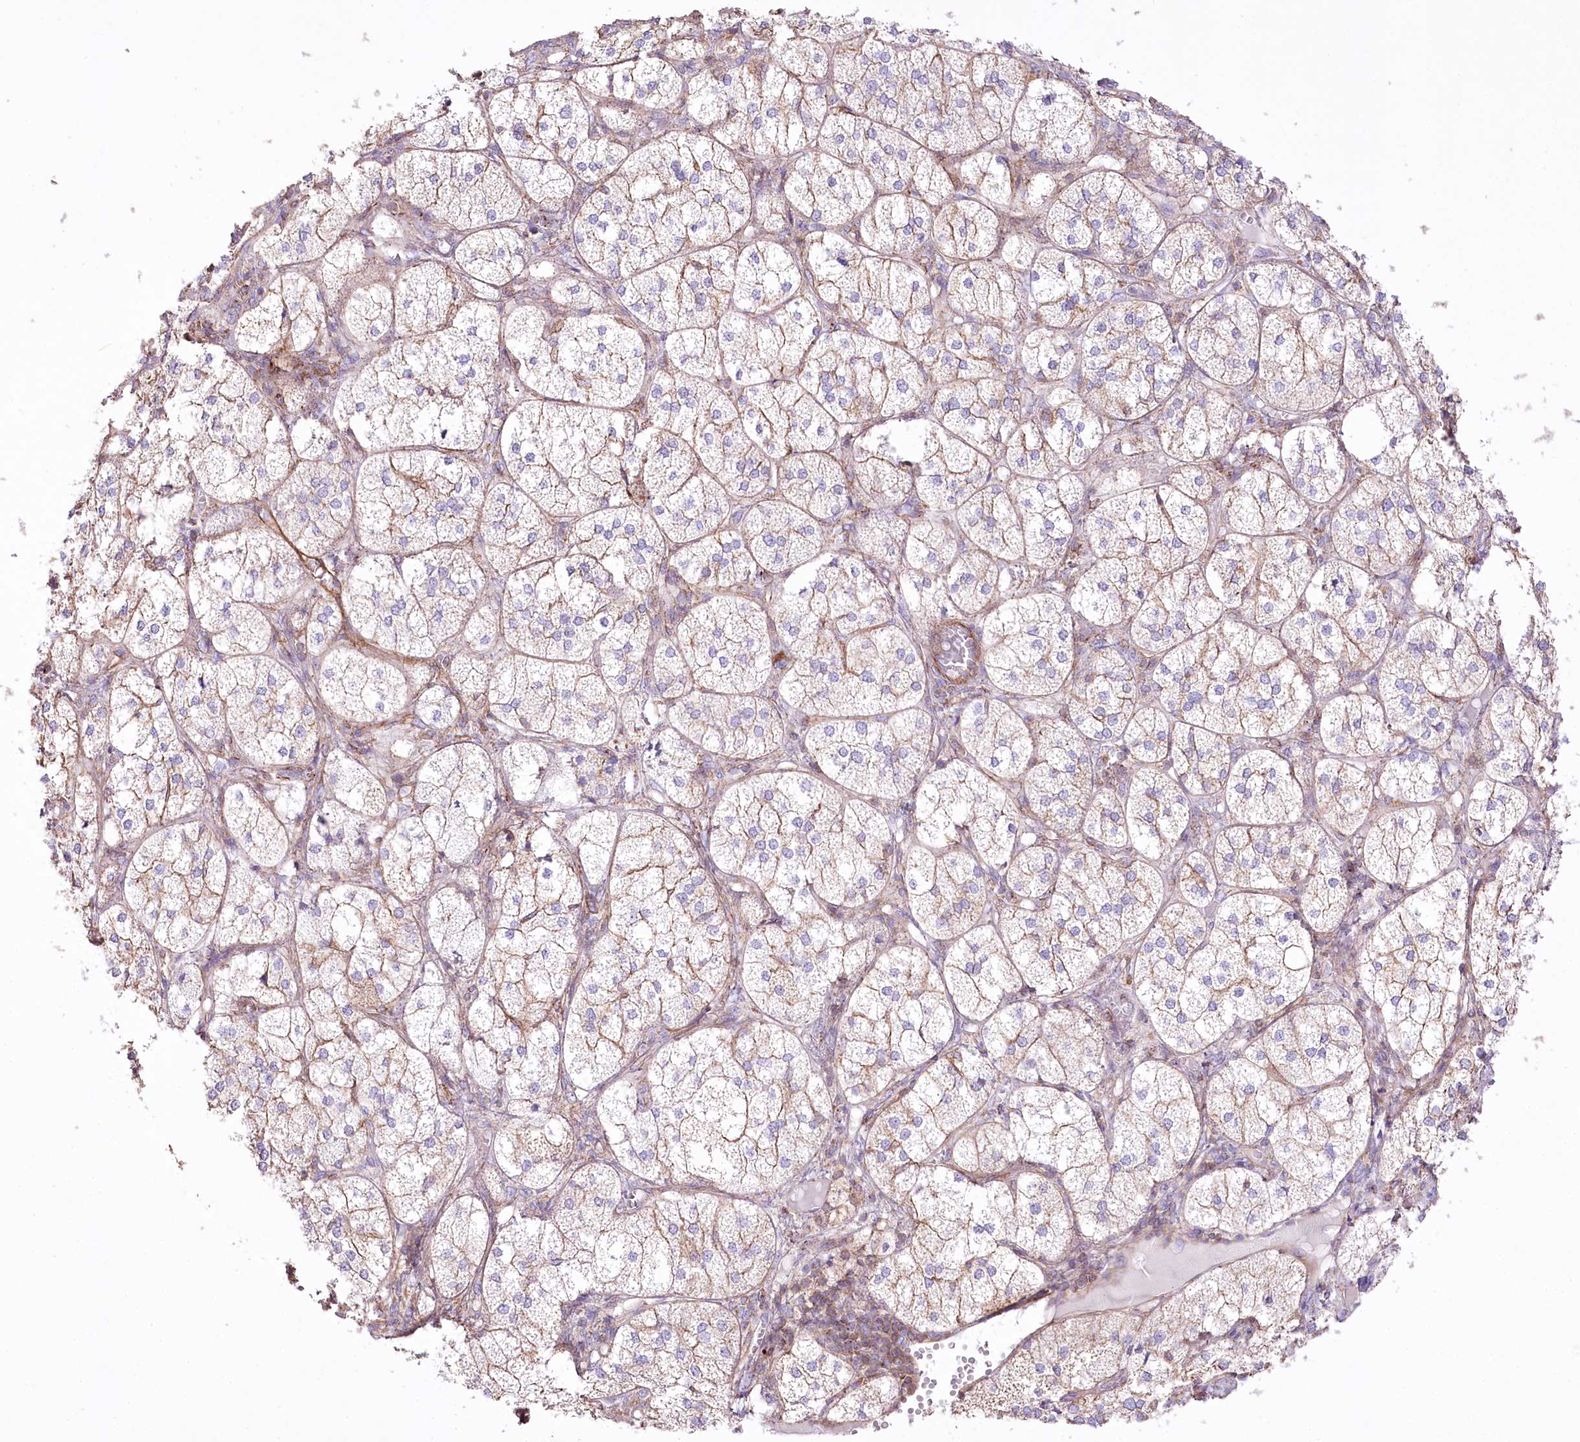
{"staining": {"intensity": "moderate", "quantity": "25%-75%", "location": "cytoplasmic/membranous"}, "tissue": "adrenal gland", "cell_type": "Glandular cells", "image_type": "normal", "snomed": [{"axis": "morphology", "description": "Normal tissue, NOS"}, {"axis": "topography", "description": "Adrenal gland"}], "caption": "Adrenal gland stained with immunohistochemistry displays moderate cytoplasmic/membranous staining in approximately 25%-75% of glandular cells.", "gene": "FAM216A", "patient": {"sex": "female", "age": 61}}